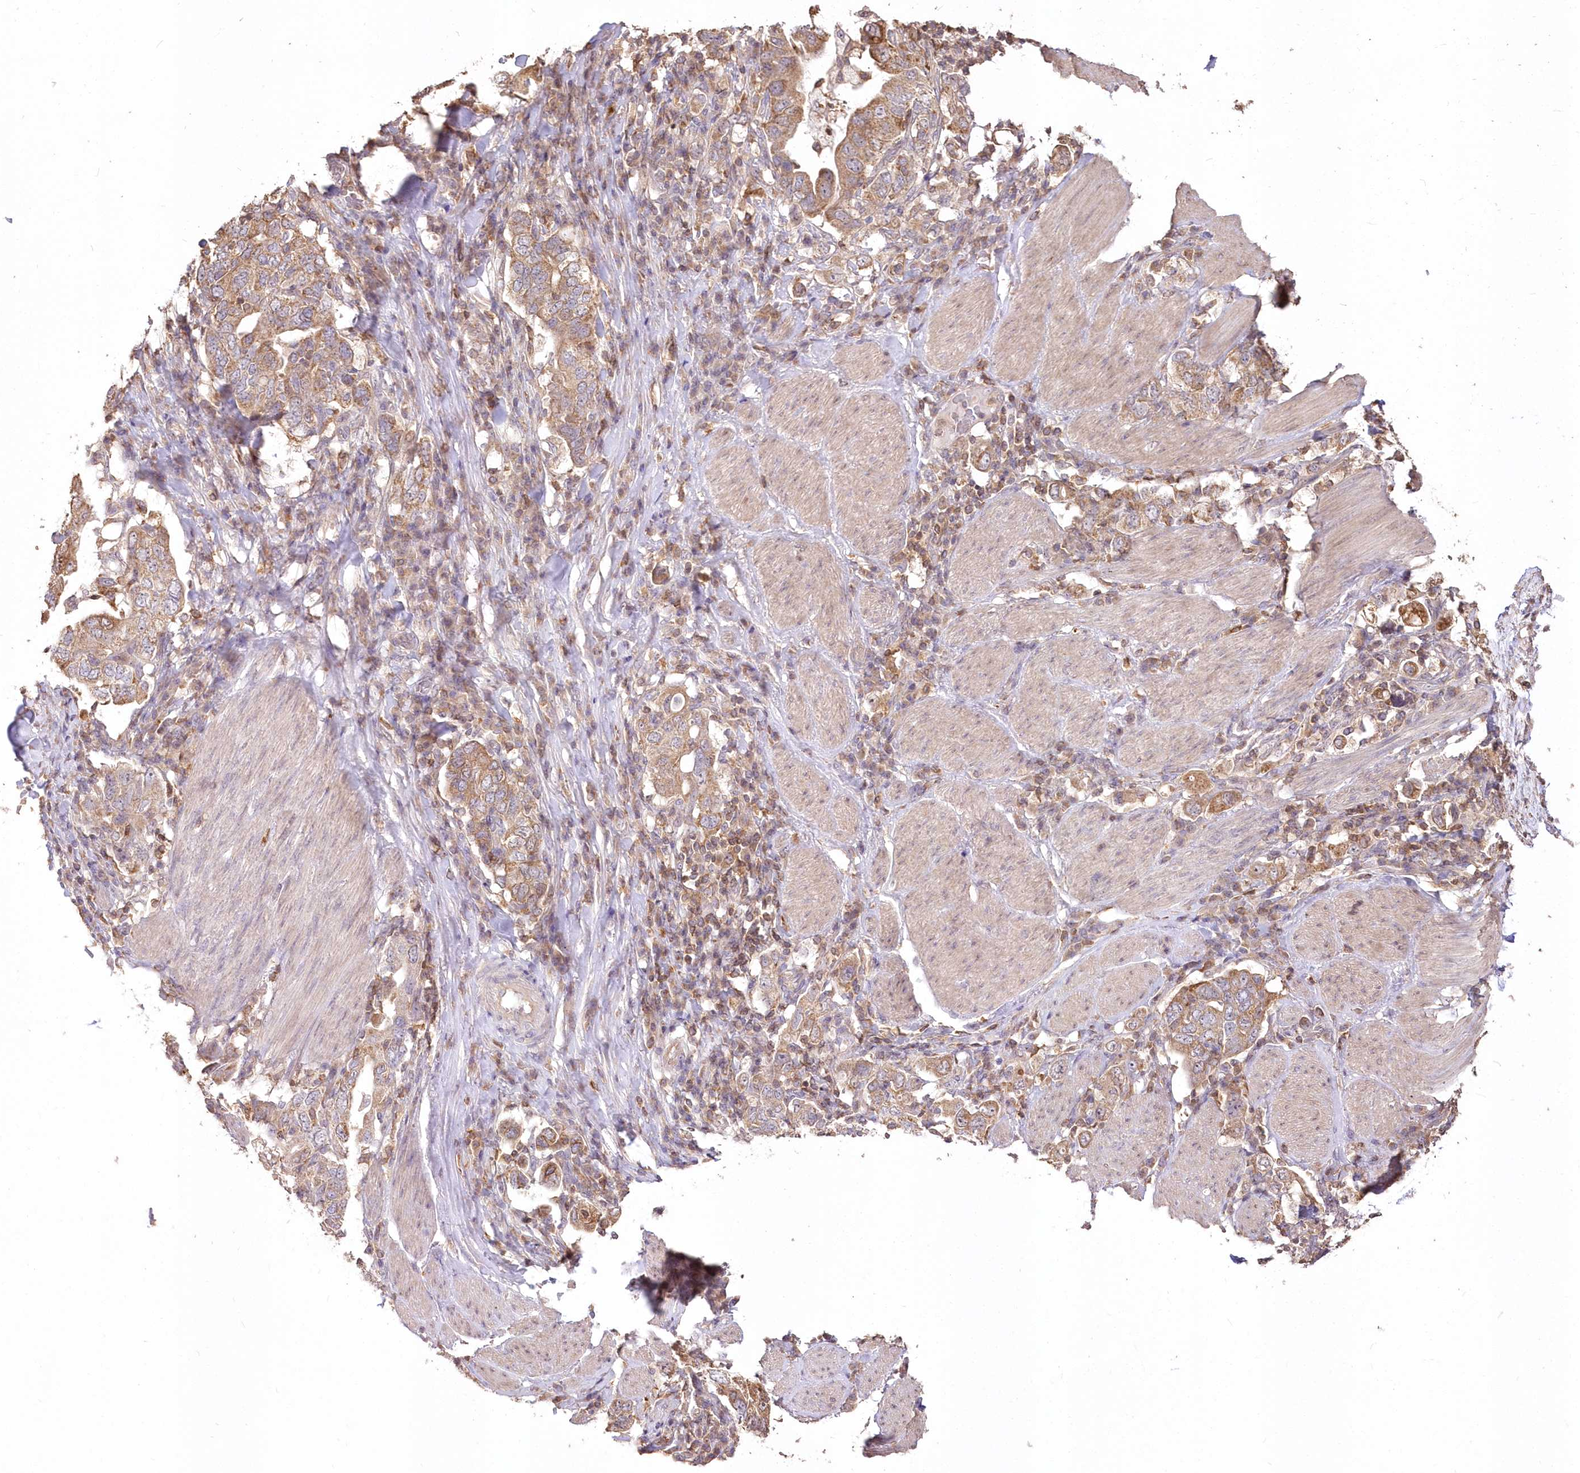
{"staining": {"intensity": "moderate", "quantity": ">75%", "location": "cytoplasmic/membranous"}, "tissue": "stomach cancer", "cell_type": "Tumor cells", "image_type": "cancer", "snomed": [{"axis": "morphology", "description": "Adenocarcinoma, NOS"}, {"axis": "topography", "description": "Stomach, upper"}], "caption": "A micrograph of human stomach cancer stained for a protein reveals moderate cytoplasmic/membranous brown staining in tumor cells.", "gene": "STK17B", "patient": {"sex": "male", "age": 62}}